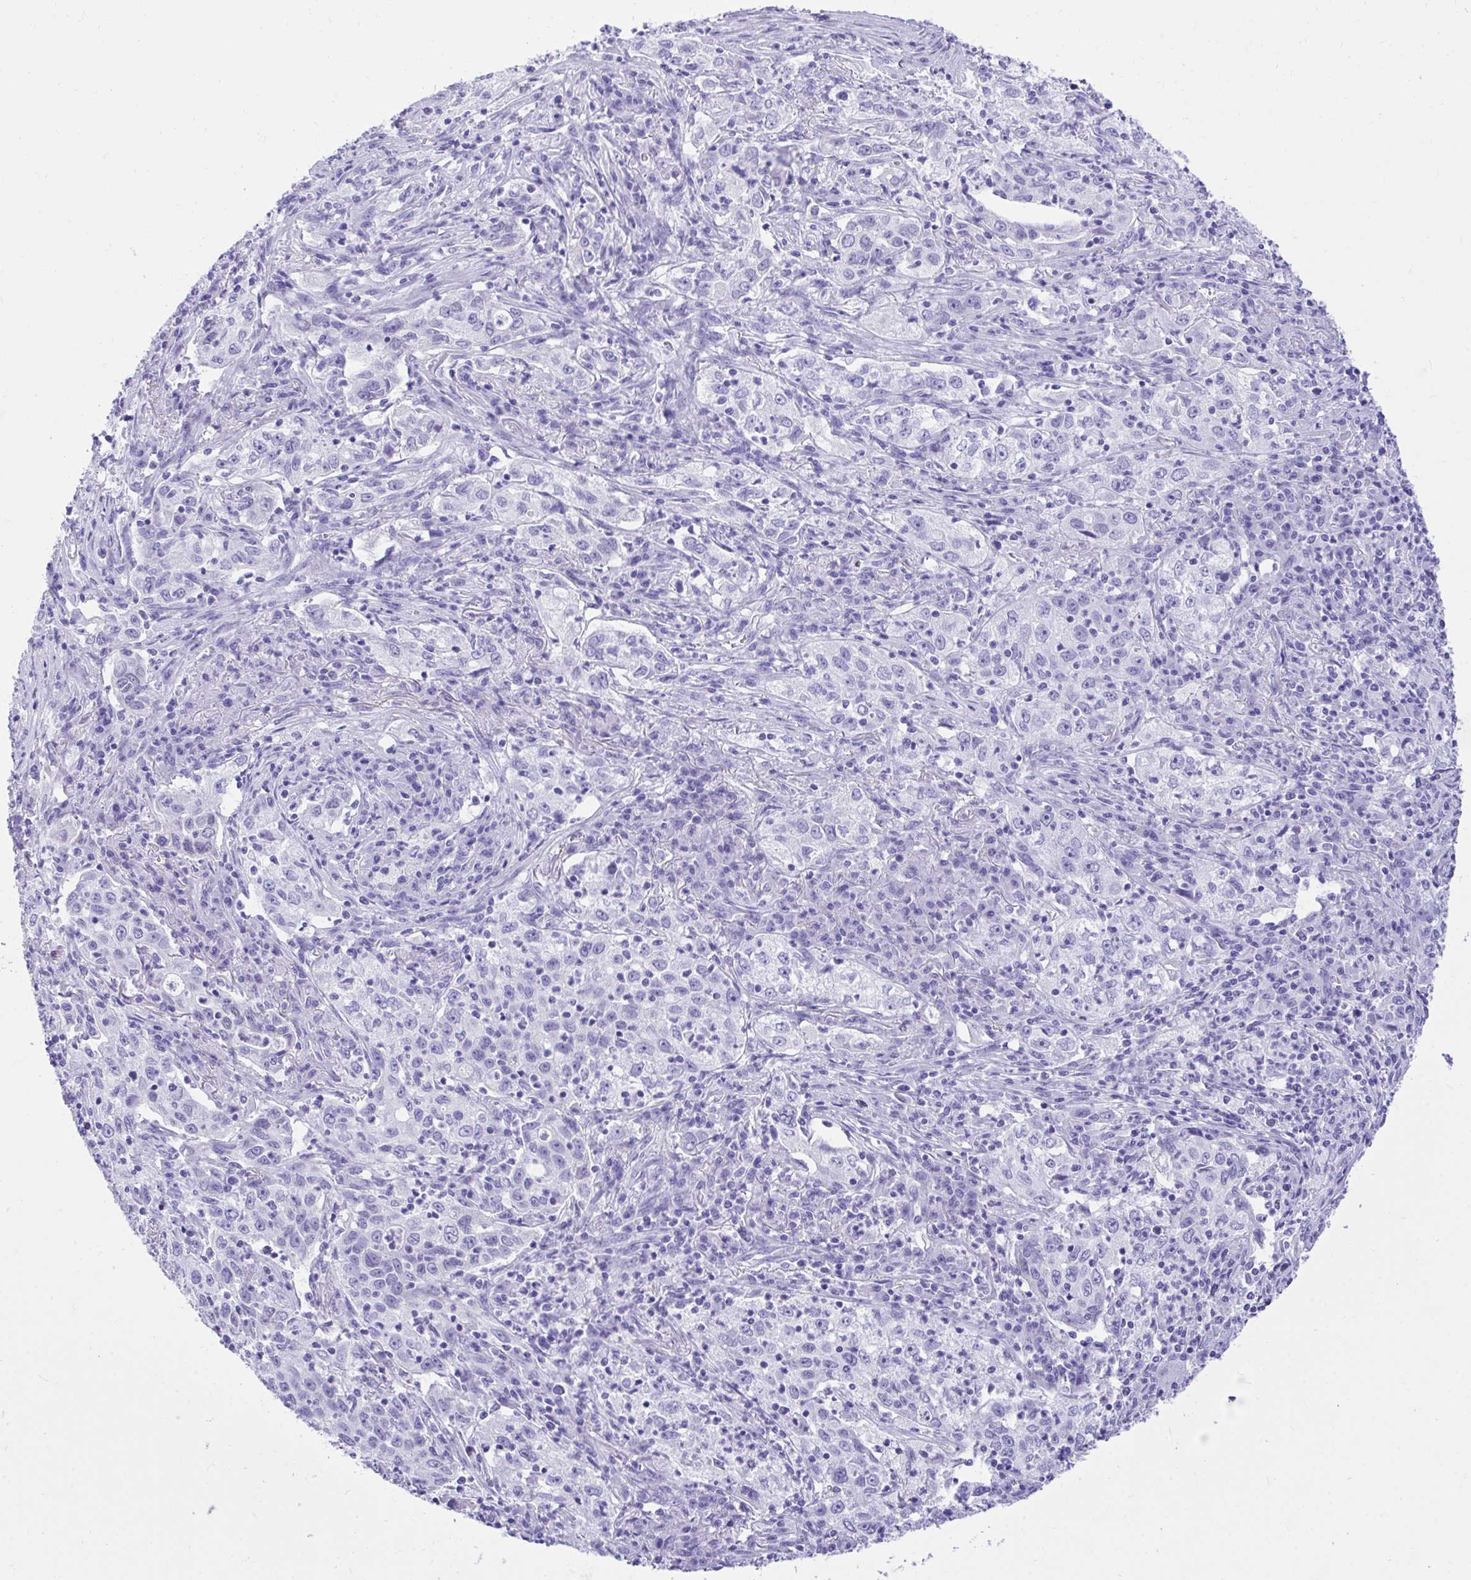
{"staining": {"intensity": "negative", "quantity": "none", "location": "none"}, "tissue": "lung cancer", "cell_type": "Tumor cells", "image_type": "cancer", "snomed": [{"axis": "morphology", "description": "Squamous cell carcinoma, NOS"}, {"axis": "topography", "description": "Lung"}], "caption": "Tumor cells are negative for brown protein staining in lung squamous cell carcinoma.", "gene": "KCNN4", "patient": {"sex": "male", "age": 71}}